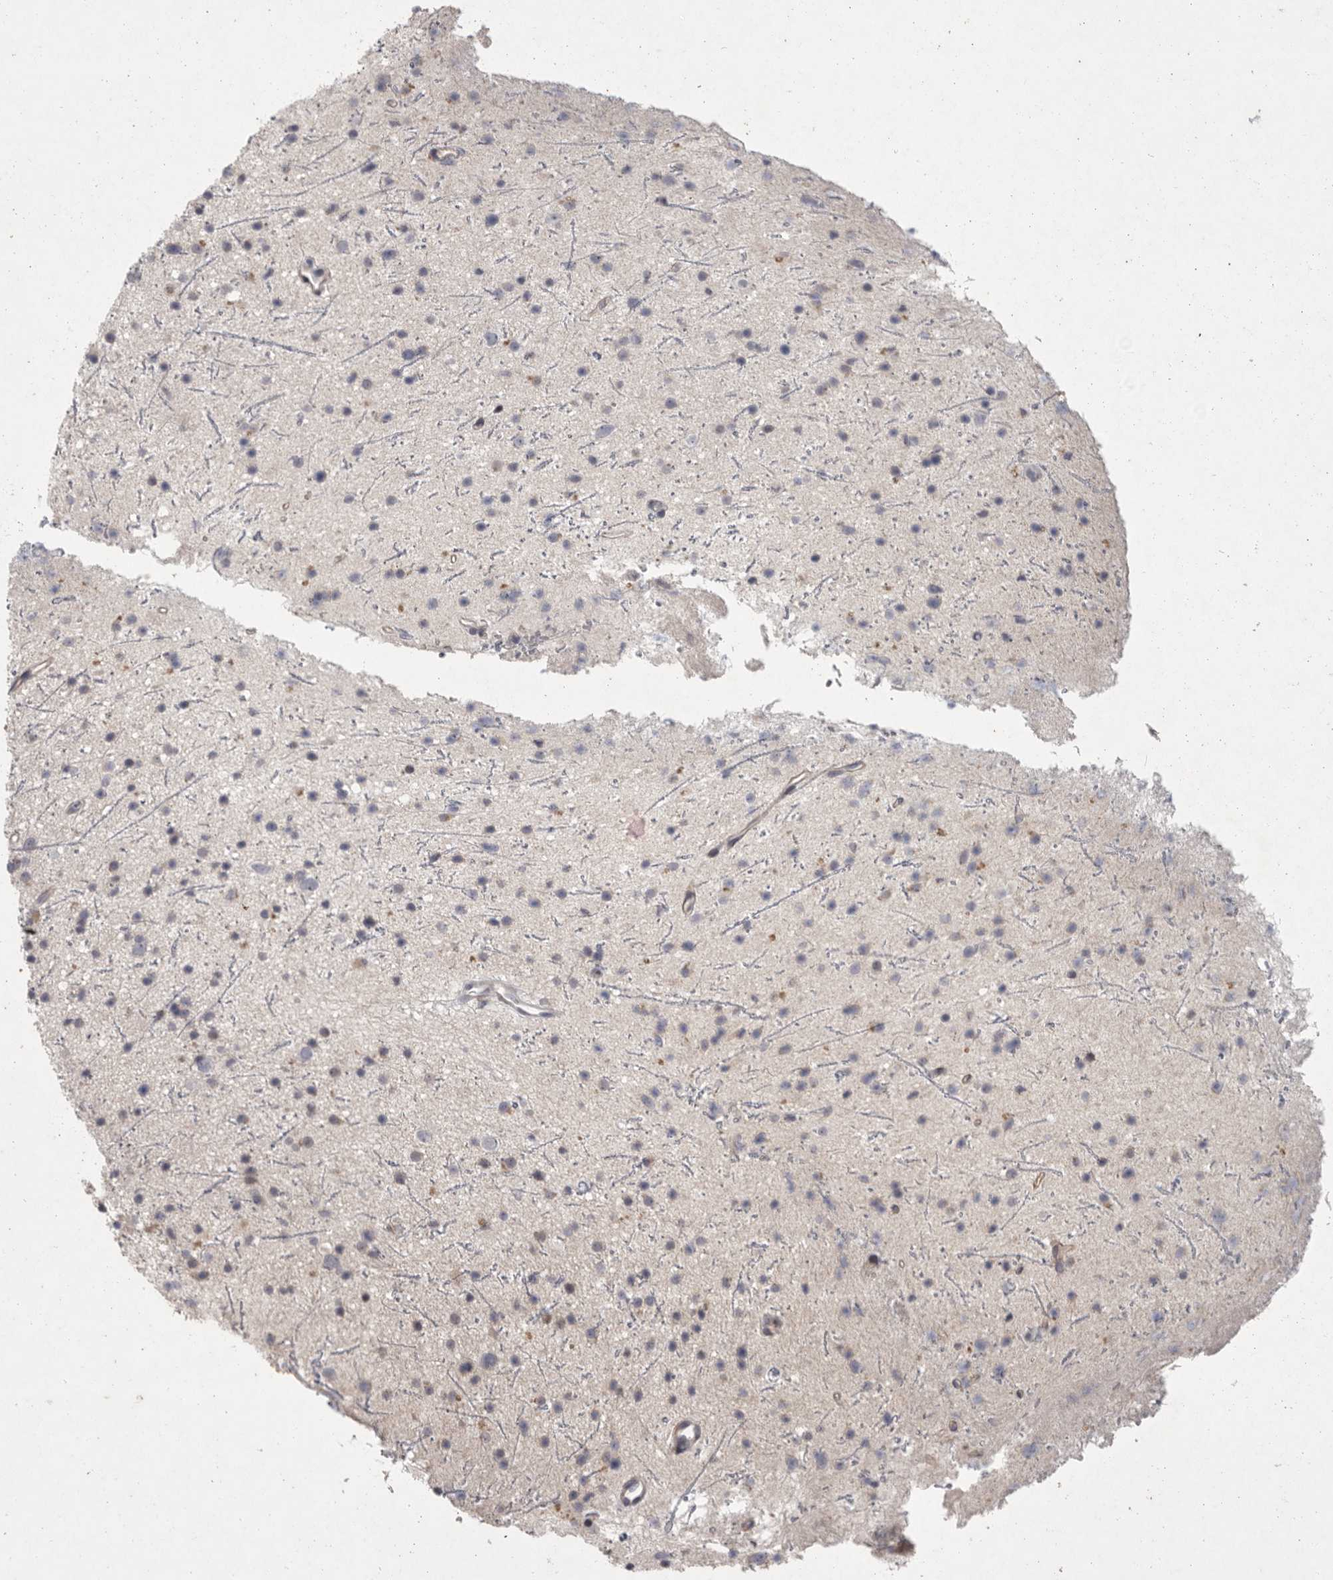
{"staining": {"intensity": "negative", "quantity": "none", "location": "none"}, "tissue": "glioma", "cell_type": "Tumor cells", "image_type": "cancer", "snomed": [{"axis": "morphology", "description": "Glioma, malignant, Low grade"}, {"axis": "topography", "description": "Cerebral cortex"}], "caption": "A high-resolution image shows immunohistochemistry (IHC) staining of glioma, which exhibits no significant staining in tumor cells.", "gene": "MAN2A1", "patient": {"sex": "female", "age": 39}}